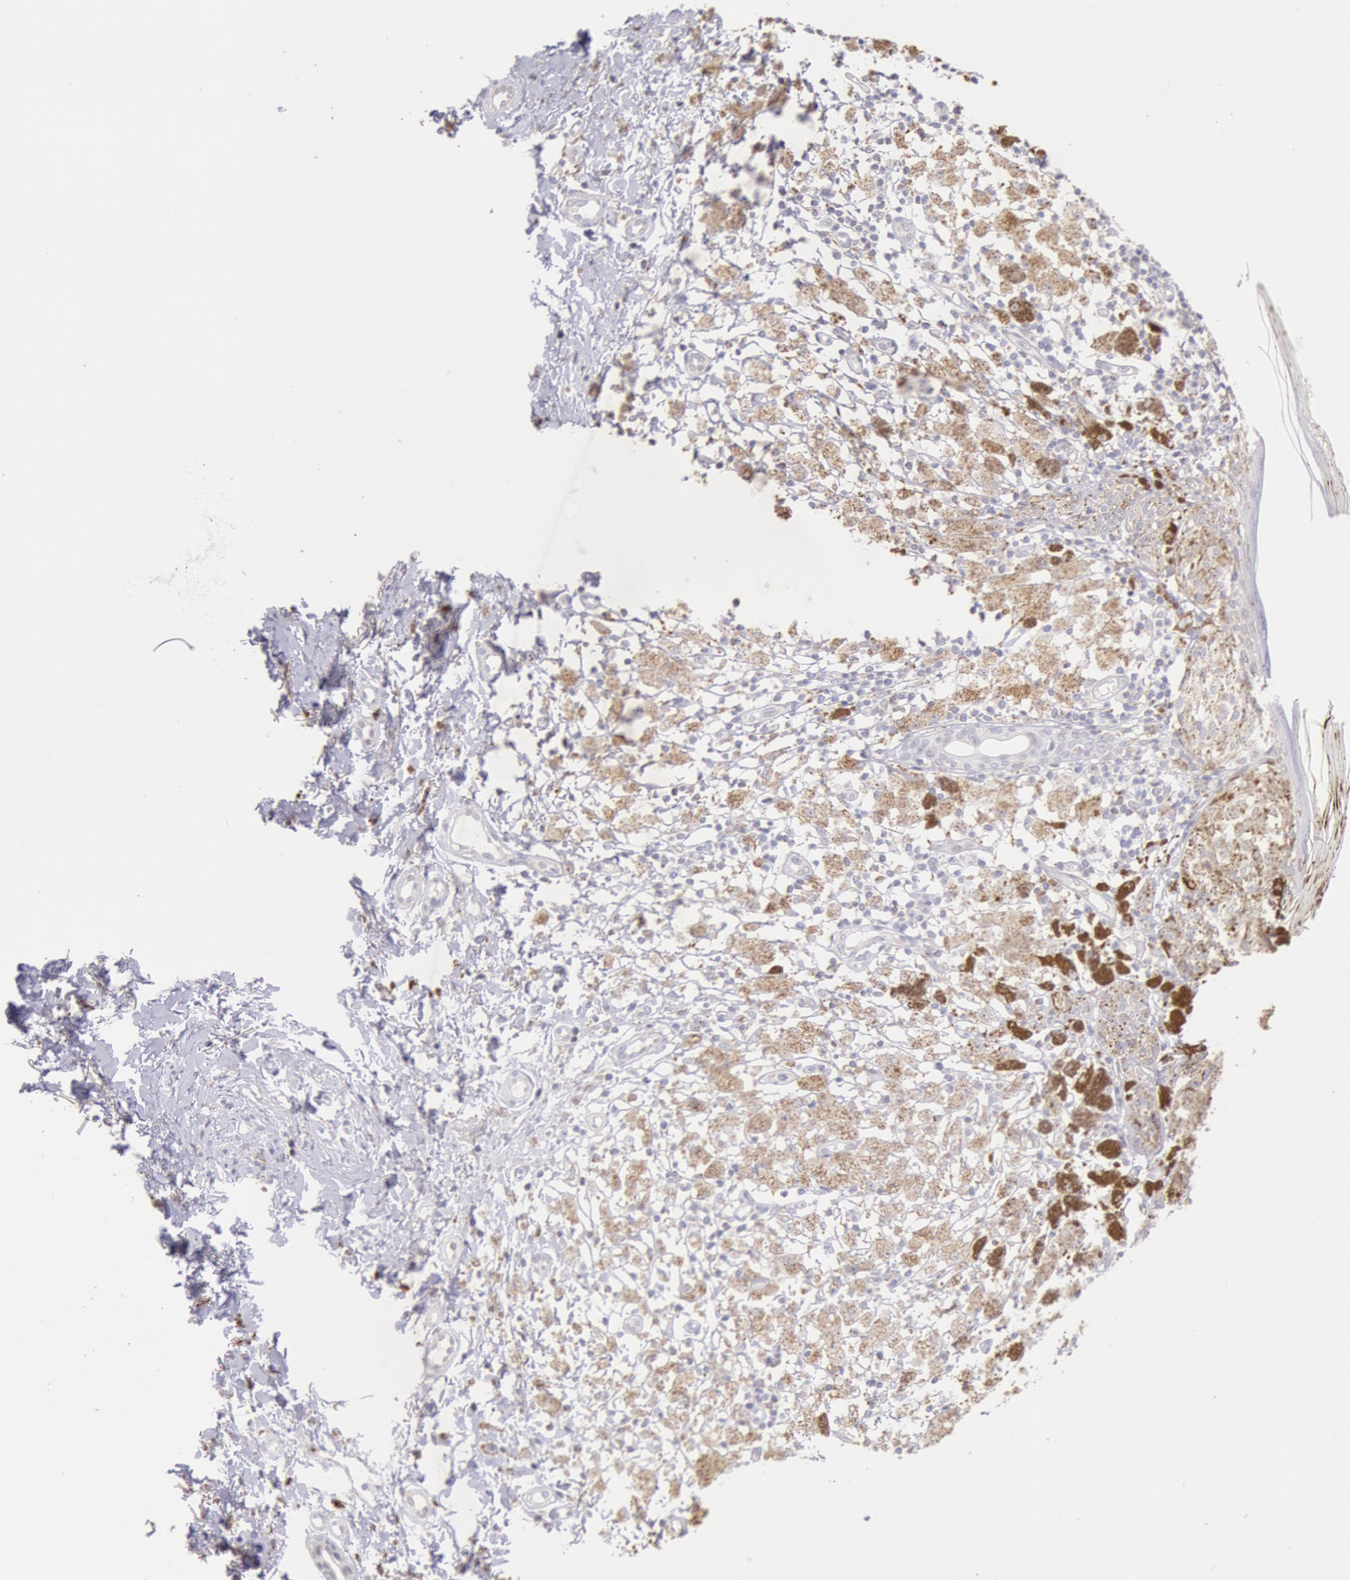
{"staining": {"intensity": "moderate", "quantity": ">75%", "location": "cytoplasmic/membranous"}, "tissue": "melanoma", "cell_type": "Tumor cells", "image_type": "cancer", "snomed": [{"axis": "morphology", "description": "Malignant melanoma, NOS"}, {"axis": "topography", "description": "Skin"}], "caption": "Melanoma stained with DAB immunohistochemistry (IHC) shows medium levels of moderate cytoplasmic/membranous positivity in approximately >75% of tumor cells.", "gene": "FRMD6", "patient": {"sex": "male", "age": 88}}